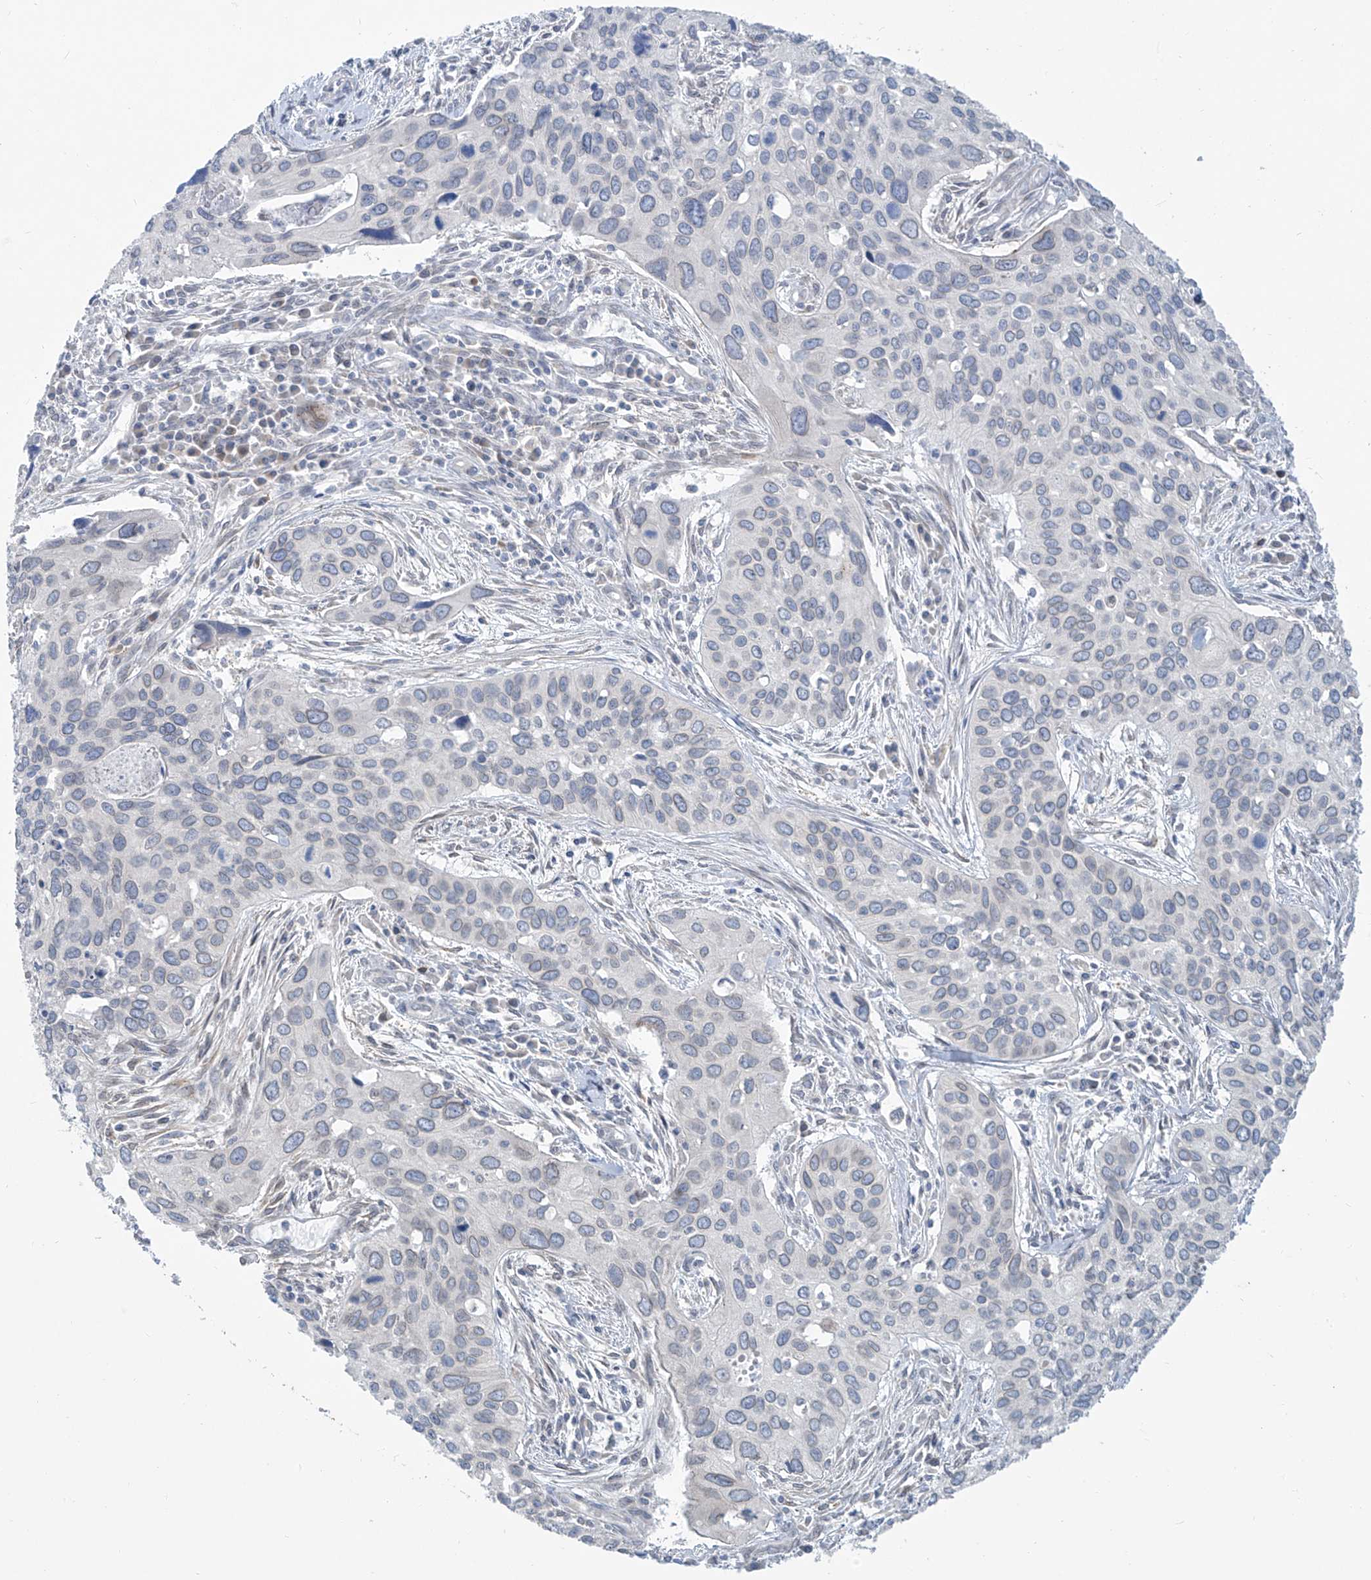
{"staining": {"intensity": "negative", "quantity": "none", "location": "none"}, "tissue": "cervical cancer", "cell_type": "Tumor cells", "image_type": "cancer", "snomed": [{"axis": "morphology", "description": "Squamous cell carcinoma, NOS"}, {"axis": "topography", "description": "Cervix"}], "caption": "Human cervical cancer (squamous cell carcinoma) stained for a protein using immunohistochemistry (IHC) demonstrates no staining in tumor cells.", "gene": "KRTAP25-1", "patient": {"sex": "female", "age": 55}}